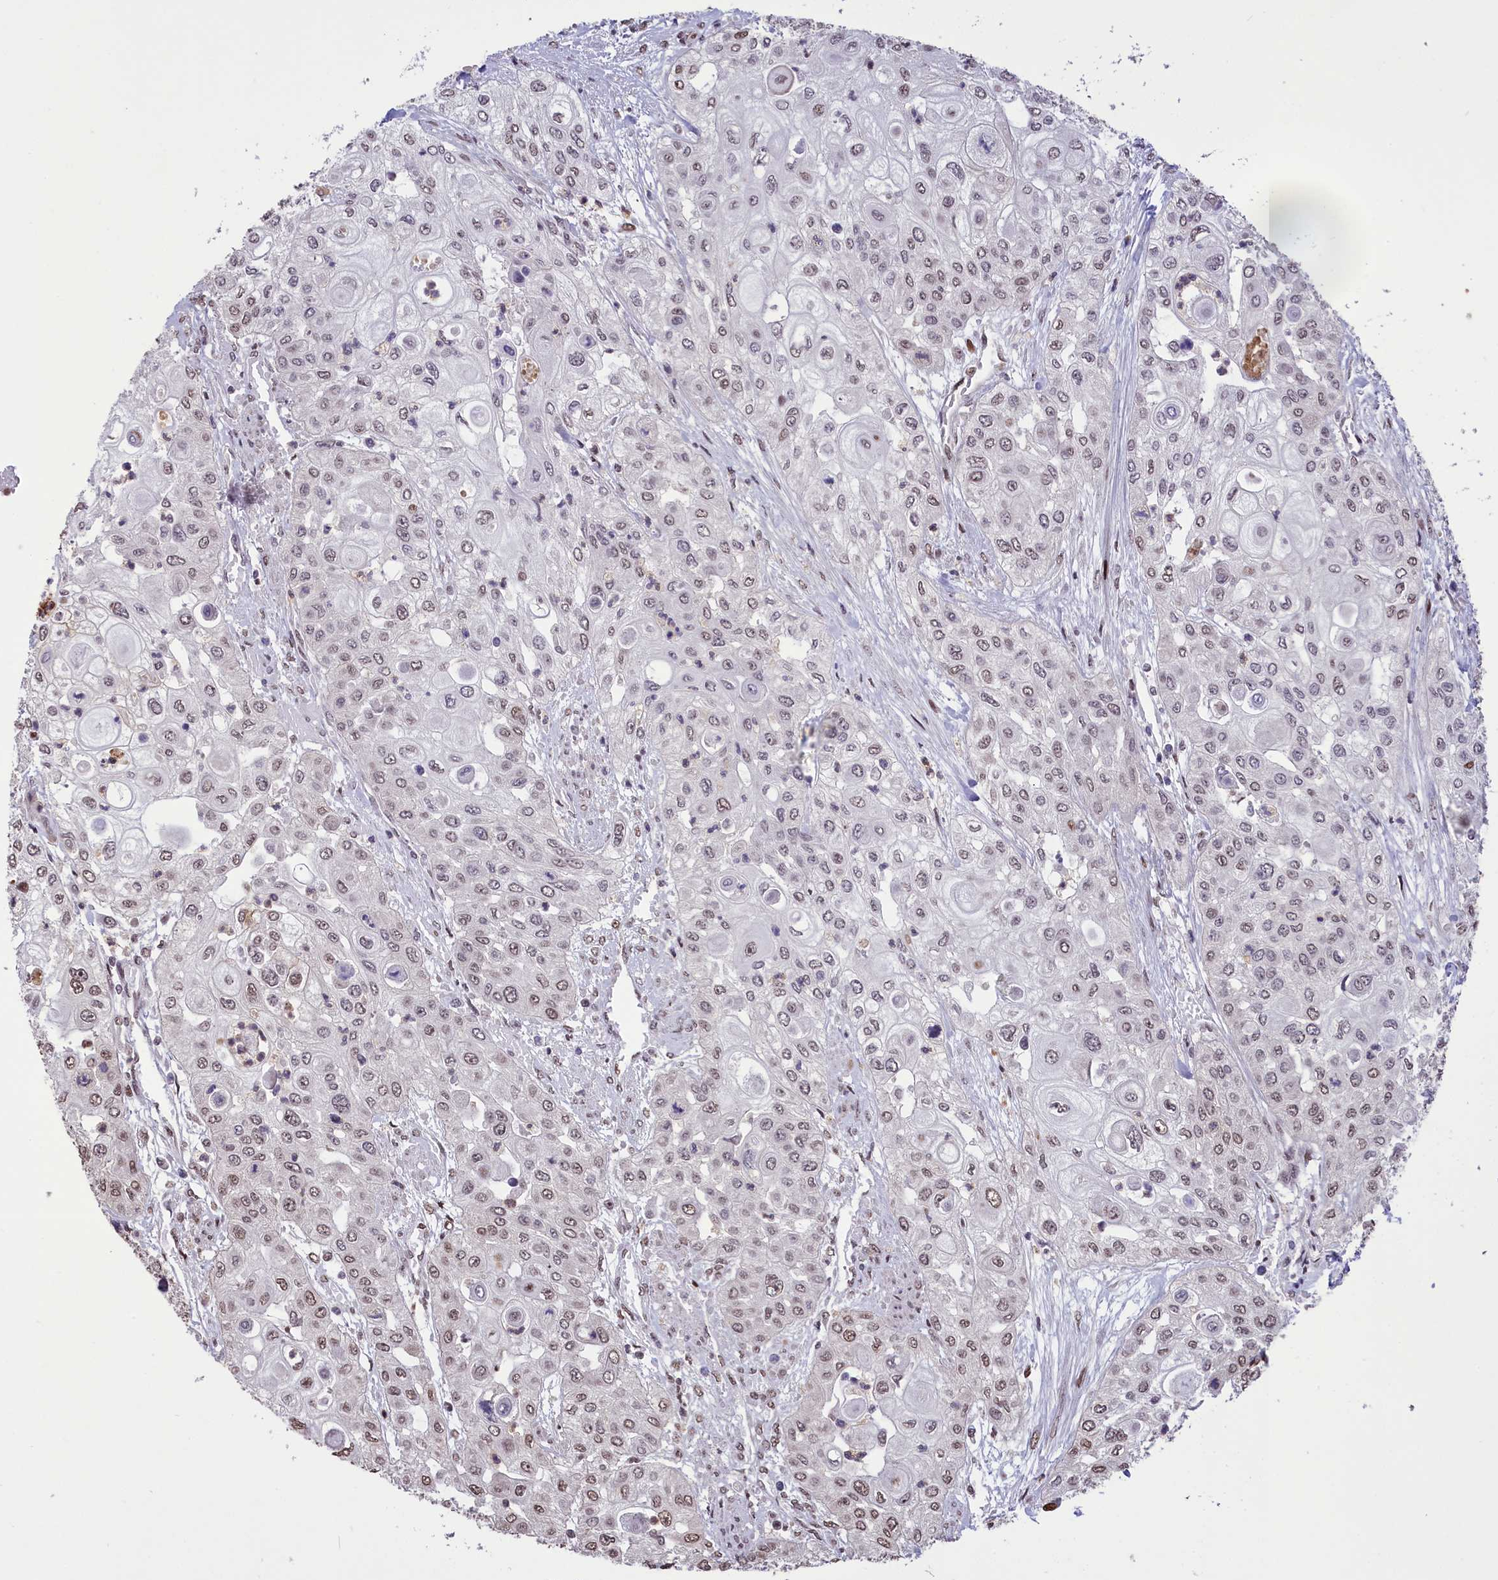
{"staining": {"intensity": "weak", "quantity": "25%-75%", "location": "nuclear"}, "tissue": "urothelial cancer", "cell_type": "Tumor cells", "image_type": "cancer", "snomed": [{"axis": "morphology", "description": "Urothelial carcinoma, High grade"}, {"axis": "topography", "description": "Urinary bladder"}], "caption": "A high-resolution micrograph shows IHC staining of high-grade urothelial carcinoma, which reveals weak nuclear positivity in approximately 25%-75% of tumor cells. The protein of interest is shown in brown color, while the nuclei are stained blue.", "gene": "RELB", "patient": {"sex": "female", "age": 79}}